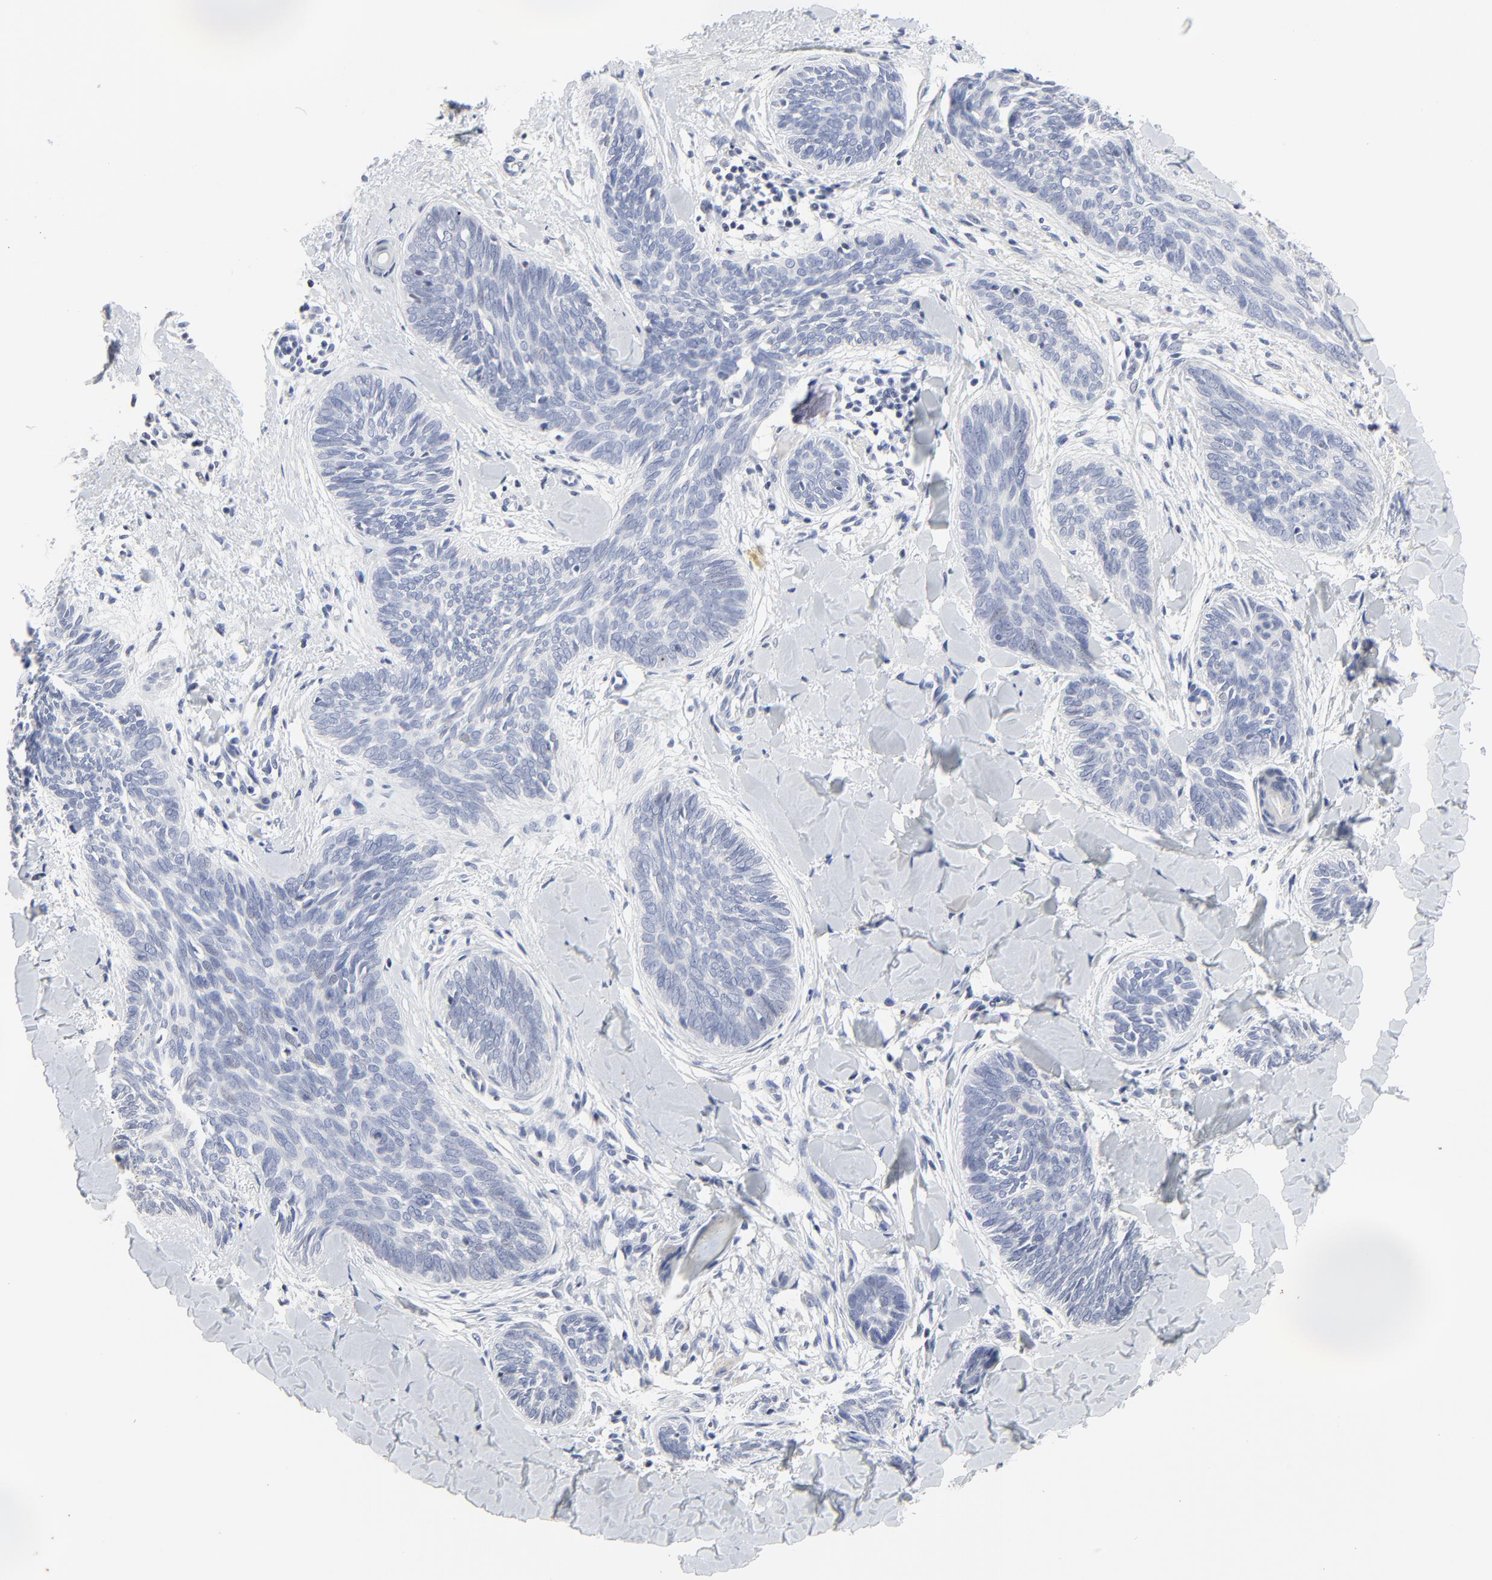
{"staining": {"intensity": "negative", "quantity": "none", "location": "none"}, "tissue": "skin cancer", "cell_type": "Tumor cells", "image_type": "cancer", "snomed": [{"axis": "morphology", "description": "Basal cell carcinoma"}, {"axis": "topography", "description": "Skin"}], "caption": "Skin cancer was stained to show a protein in brown. There is no significant positivity in tumor cells. The staining was performed using DAB (3,3'-diaminobenzidine) to visualize the protein expression in brown, while the nuclei were stained in blue with hematoxylin (Magnification: 20x).", "gene": "LNX1", "patient": {"sex": "female", "age": 81}}